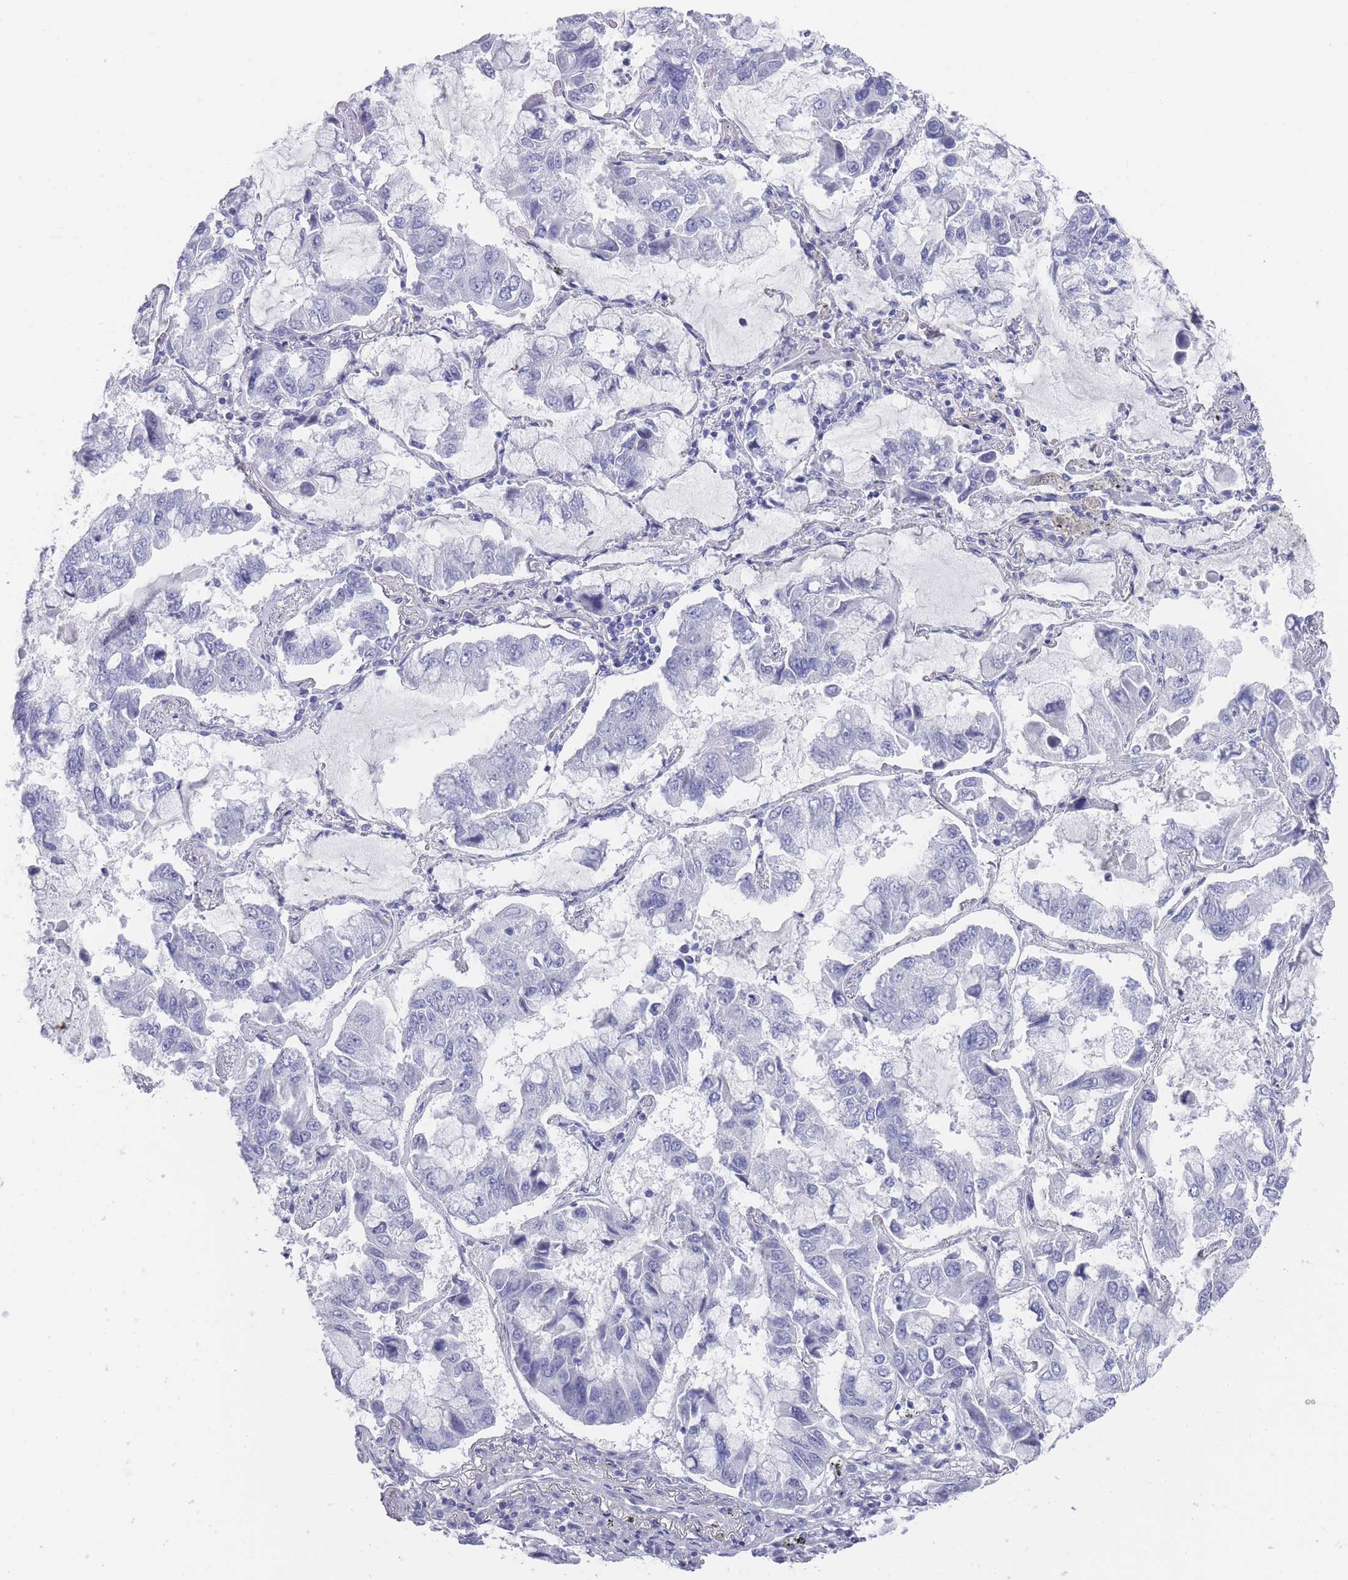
{"staining": {"intensity": "negative", "quantity": "none", "location": "none"}, "tissue": "lung cancer", "cell_type": "Tumor cells", "image_type": "cancer", "snomed": [{"axis": "morphology", "description": "Adenocarcinoma, NOS"}, {"axis": "topography", "description": "Lung"}], "caption": "Protein analysis of adenocarcinoma (lung) displays no significant expression in tumor cells.", "gene": "RAB2B", "patient": {"sex": "male", "age": 64}}